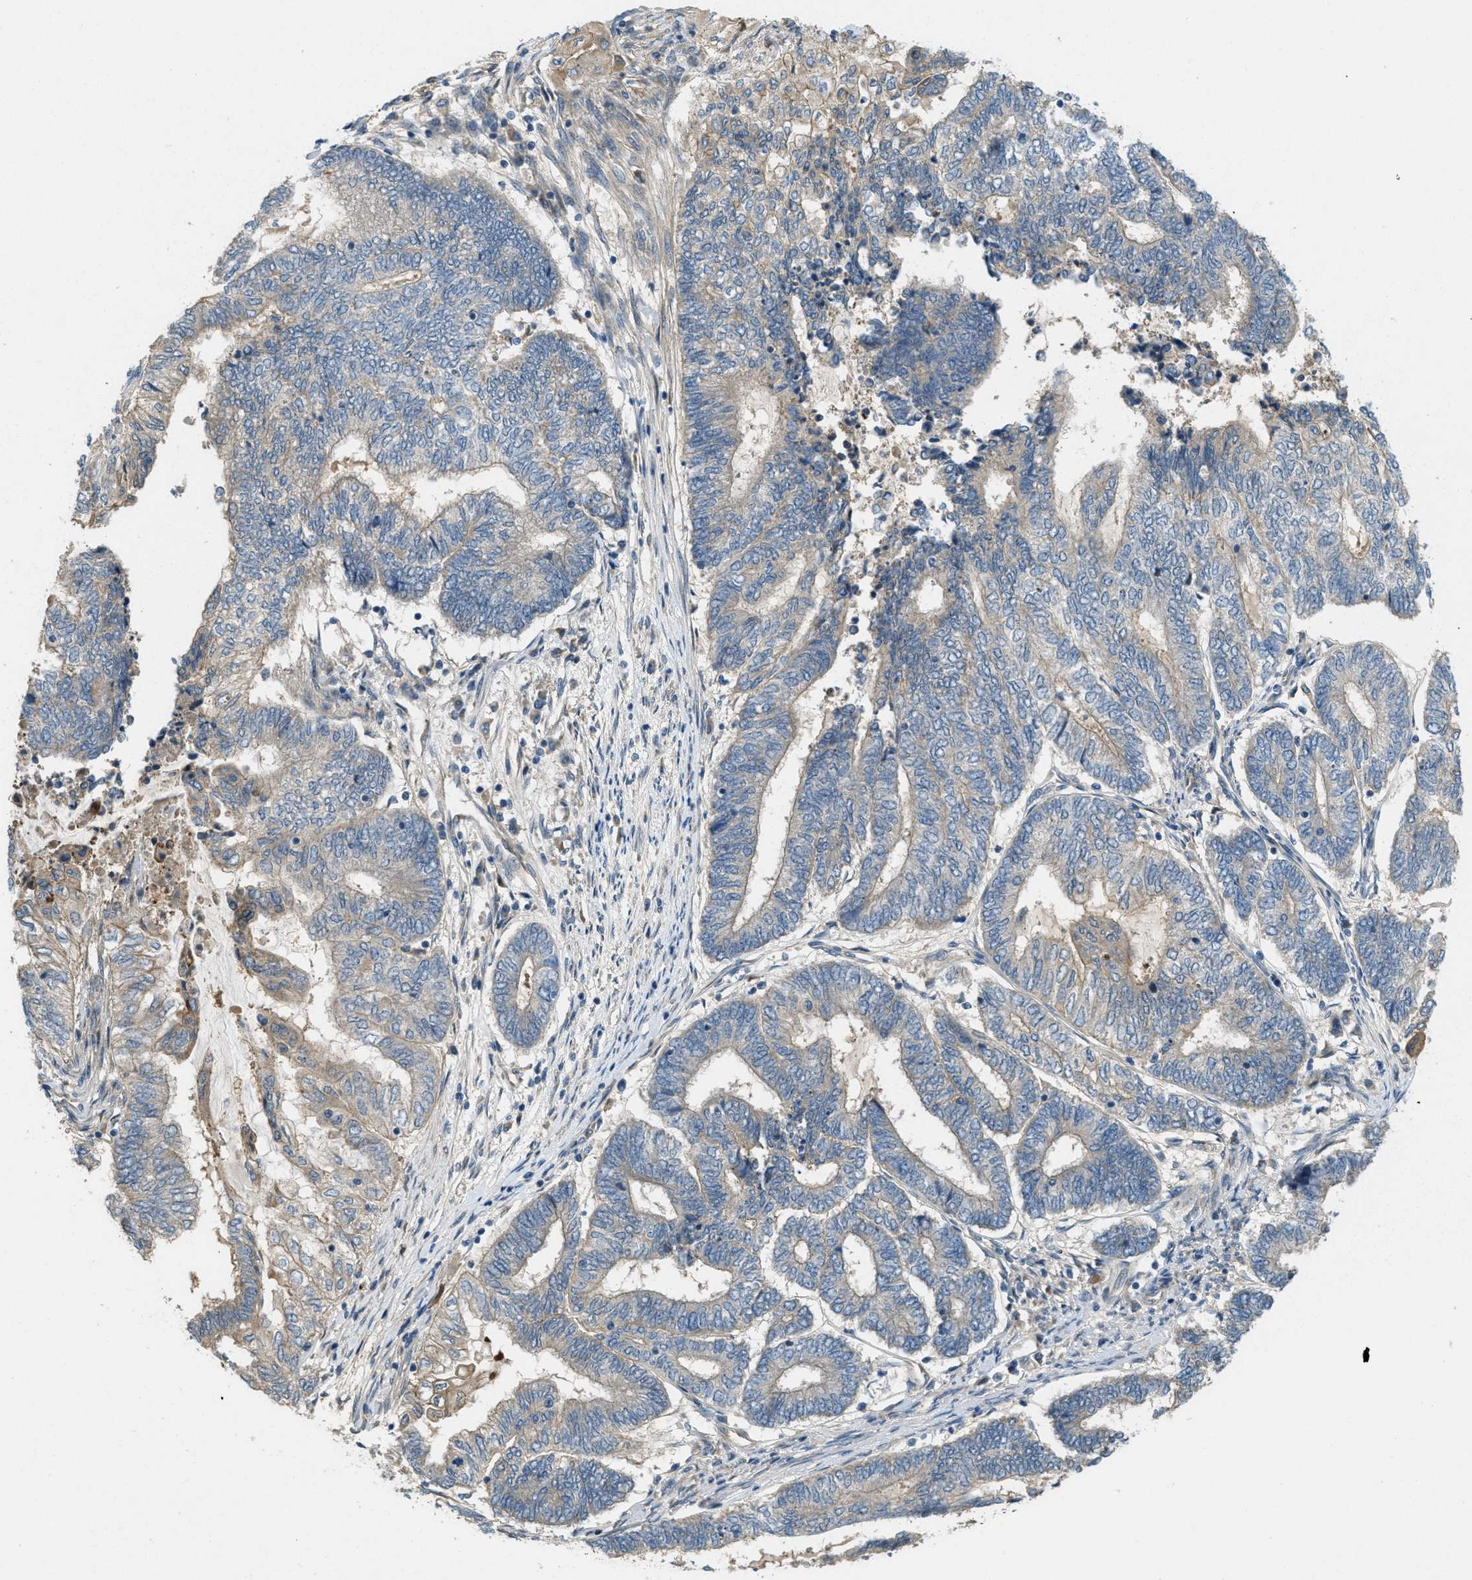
{"staining": {"intensity": "weak", "quantity": ">75%", "location": "cytoplasmic/membranous"}, "tissue": "endometrial cancer", "cell_type": "Tumor cells", "image_type": "cancer", "snomed": [{"axis": "morphology", "description": "Adenocarcinoma, NOS"}, {"axis": "topography", "description": "Uterus"}, {"axis": "topography", "description": "Endometrium"}], "caption": "Endometrial cancer tissue exhibits weak cytoplasmic/membranous expression in approximately >75% of tumor cells, visualized by immunohistochemistry.", "gene": "ADCY6", "patient": {"sex": "female", "age": 70}}